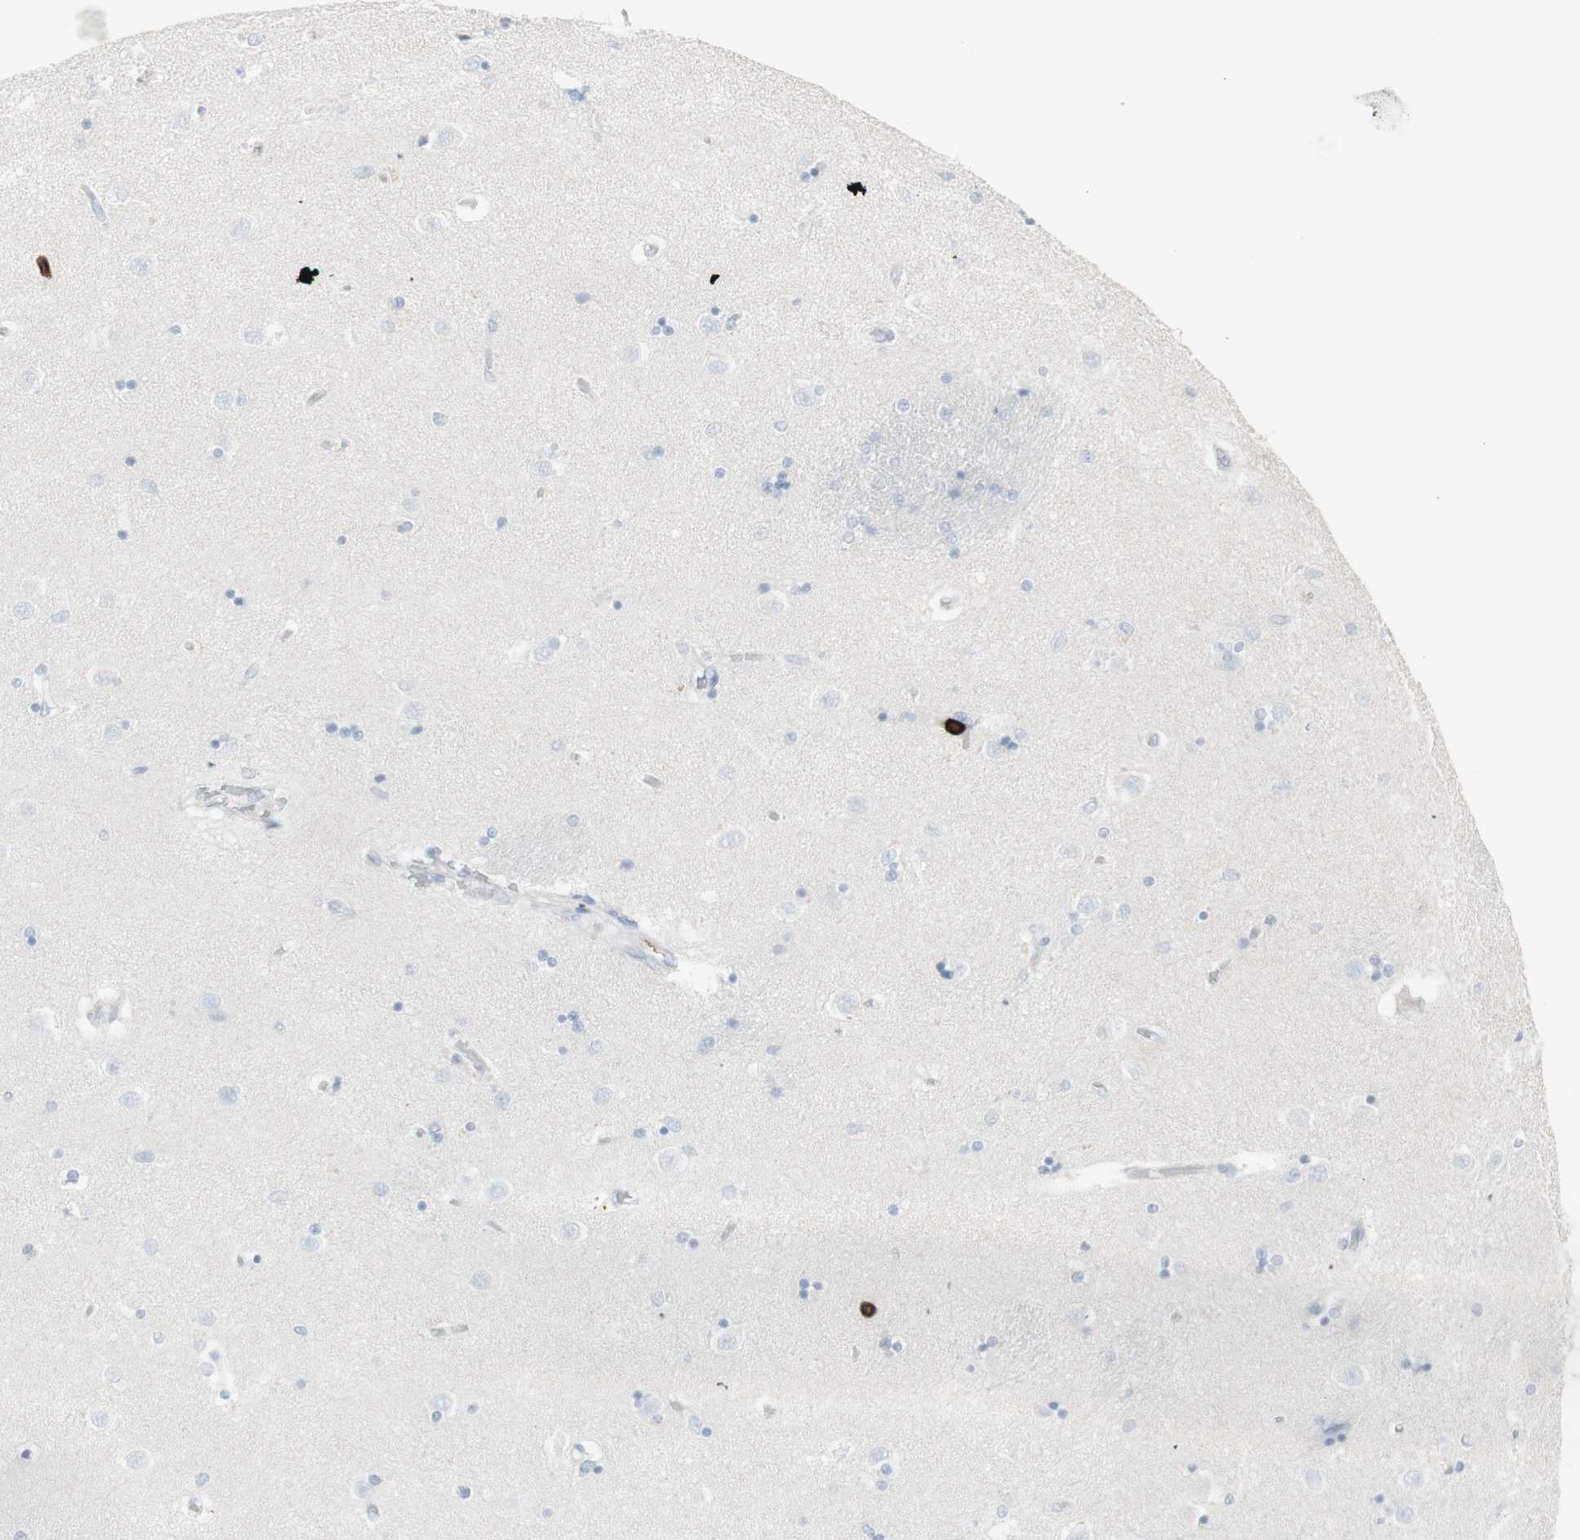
{"staining": {"intensity": "negative", "quantity": "none", "location": "none"}, "tissue": "caudate", "cell_type": "Glial cells", "image_type": "normal", "snomed": [{"axis": "morphology", "description": "Normal tissue, NOS"}, {"axis": "topography", "description": "Lateral ventricle wall"}], "caption": "Immunohistochemistry micrograph of normal caudate: human caudate stained with DAB (3,3'-diaminobenzidine) shows no significant protein positivity in glial cells.", "gene": "CD247", "patient": {"sex": "female", "age": 54}}